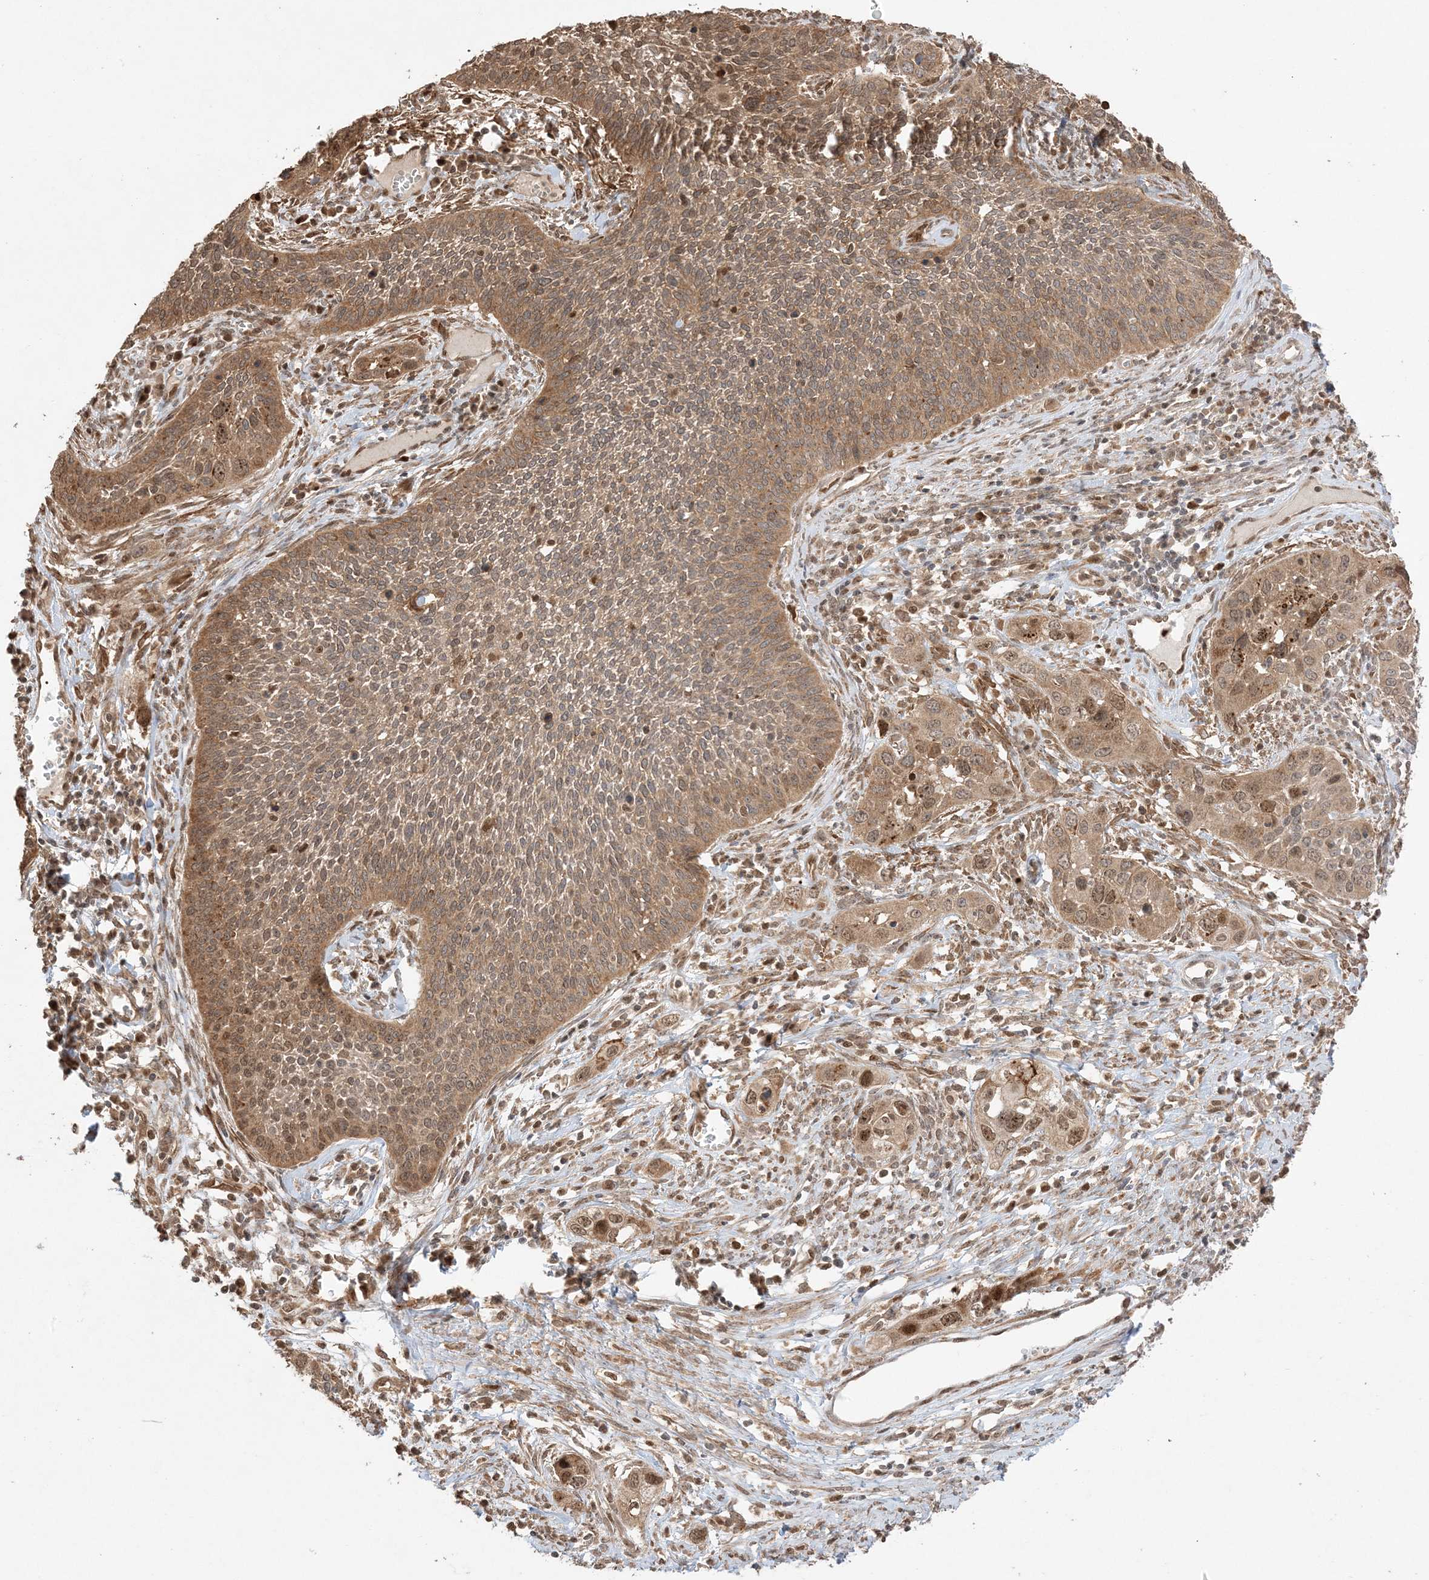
{"staining": {"intensity": "moderate", "quantity": ">75%", "location": "cytoplasmic/membranous,nuclear"}, "tissue": "cervical cancer", "cell_type": "Tumor cells", "image_type": "cancer", "snomed": [{"axis": "morphology", "description": "Squamous cell carcinoma, NOS"}, {"axis": "topography", "description": "Cervix"}], "caption": "Protein expression analysis of squamous cell carcinoma (cervical) displays moderate cytoplasmic/membranous and nuclear expression in approximately >75% of tumor cells.", "gene": "ZBTB41", "patient": {"sex": "female", "age": 34}}